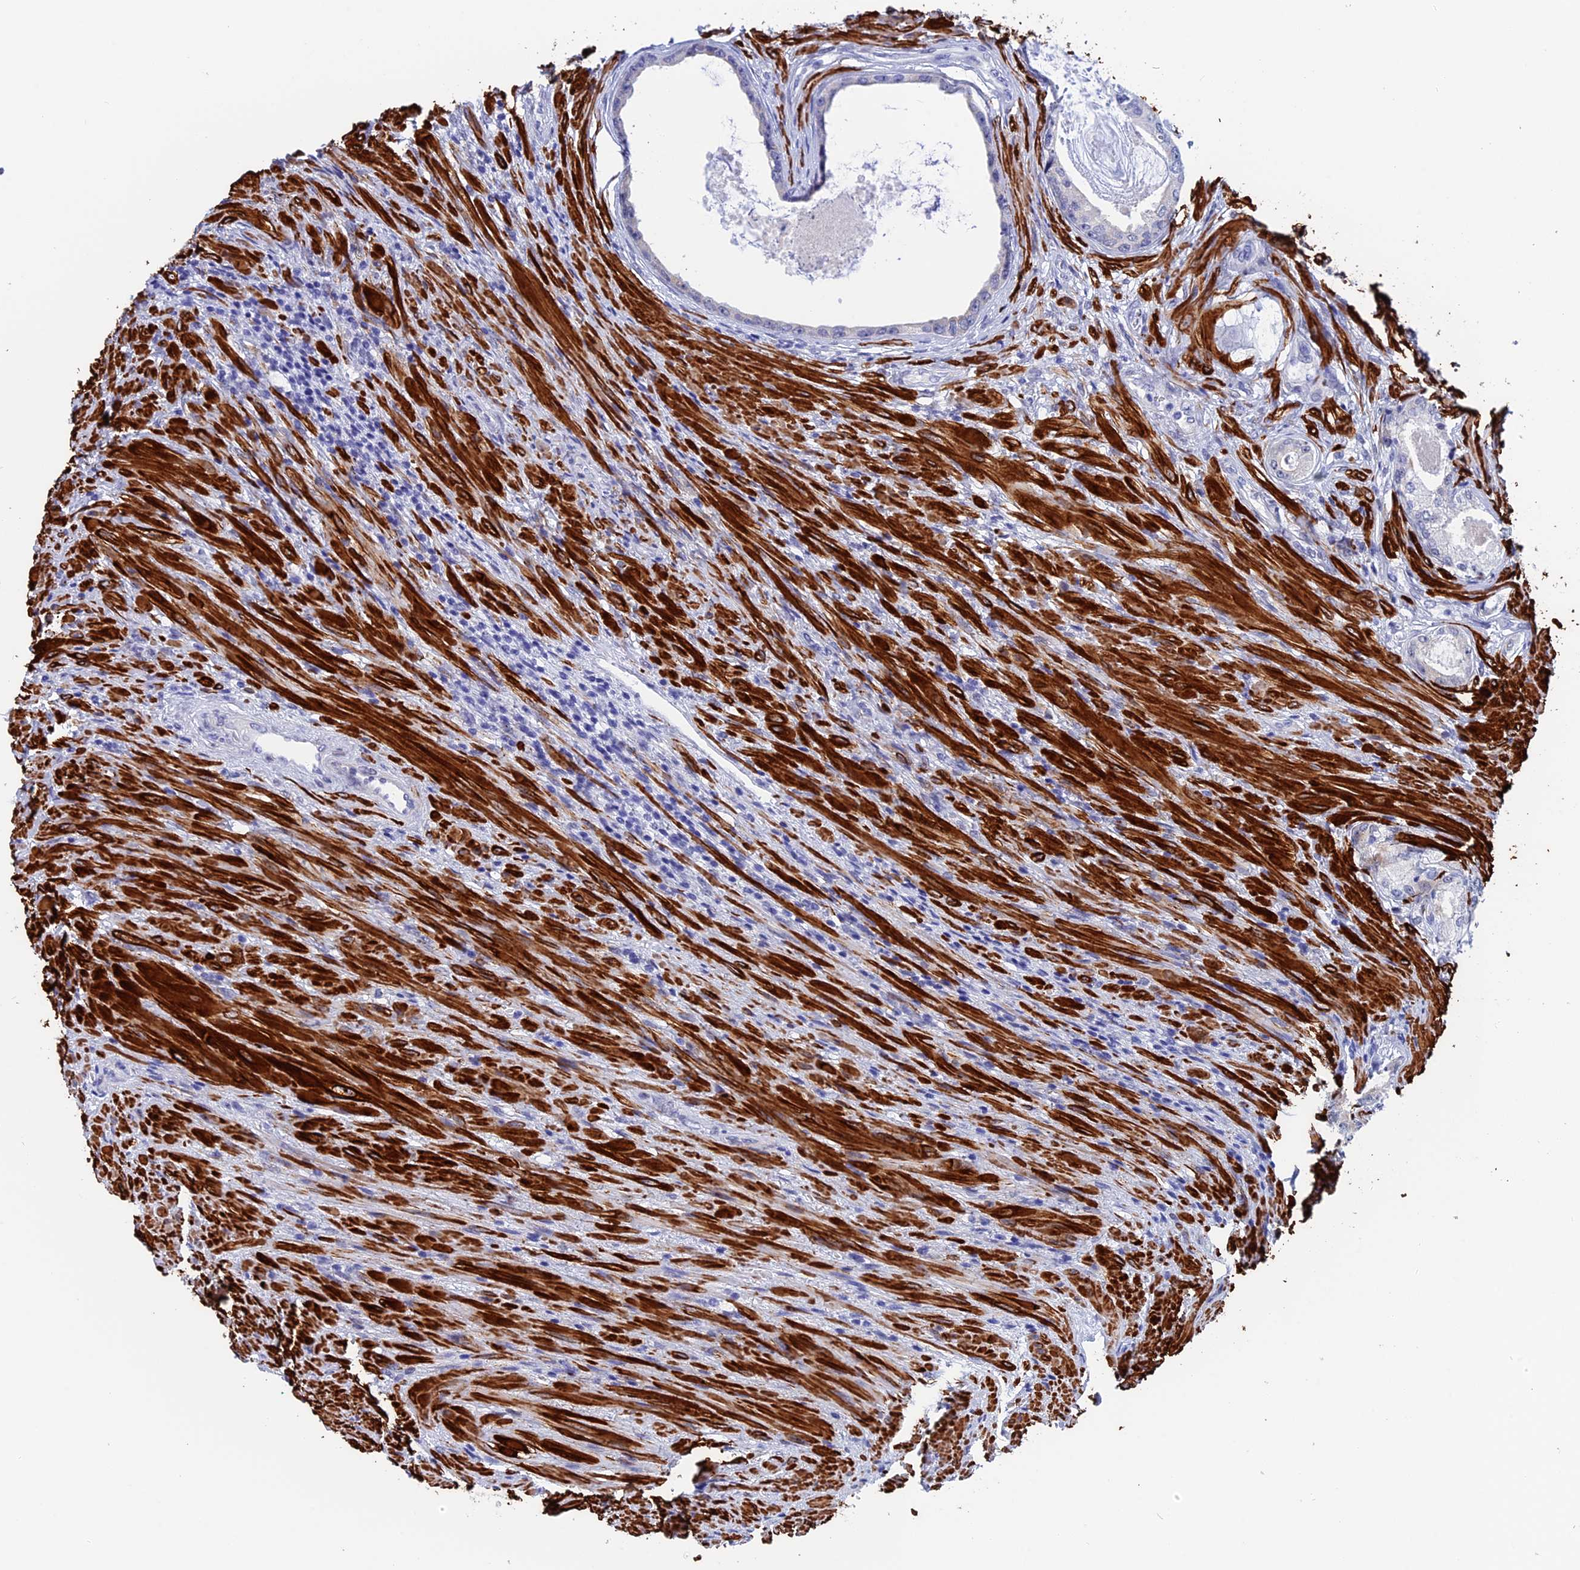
{"staining": {"intensity": "negative", "quantity": "none", "location": "none"}, "tissue": "prostate cancer", "cell_type": "Tumor cells", "image_type": "cancer", "snomed": [{"axis": "morphology", "description": "Adenocarcinoma, Low grade"}, {"axis": "topography", "description": "Prostate"}], "caption": "This is a micrograph of immunohistochemistry staining of prostate adenocarcinoma (low-grade), which shows no staining in tumor cells.", "gene": "WDR83", "patient": {"sex": "male", "age": 68}}